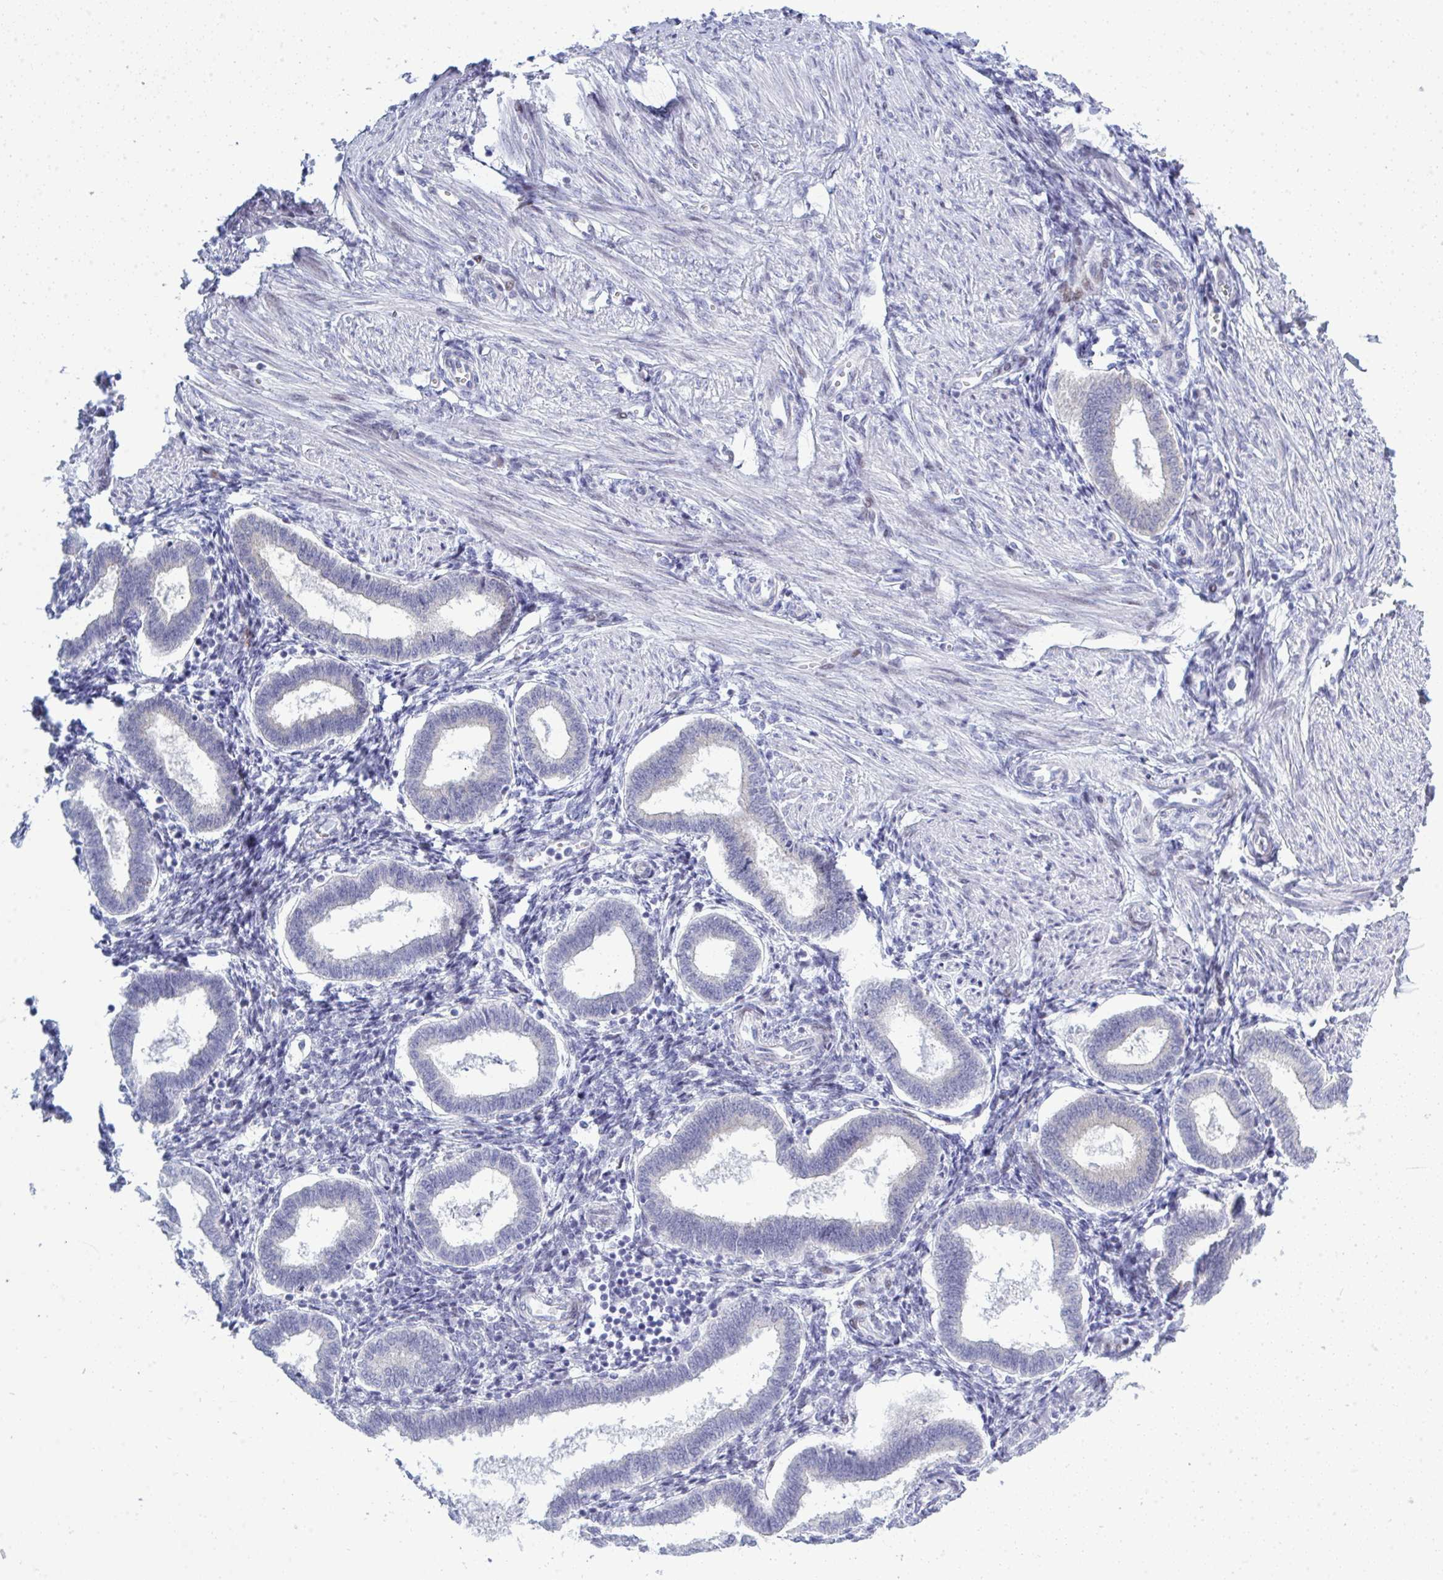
{"staining": {"intensity": "moderate", "quantity": "<25%", "location": "nuclear"}, "tissue": "endometrium", "cell_type": "Cells in endometrial stroma", "image_type": "normal", "snomed": [{"axis": "morphology", "description": "Normal tissue, NOS"}, {"axis": "topography", "description": "Endometrium"}], "caption": "Human endometrium stained for a protein (brown) exhibits moderate nuclear positive staining in approximately <25% of cells in endometrial stroma.", "gene": "TAB1", "patient": {"sex": "female", "age": 24}}